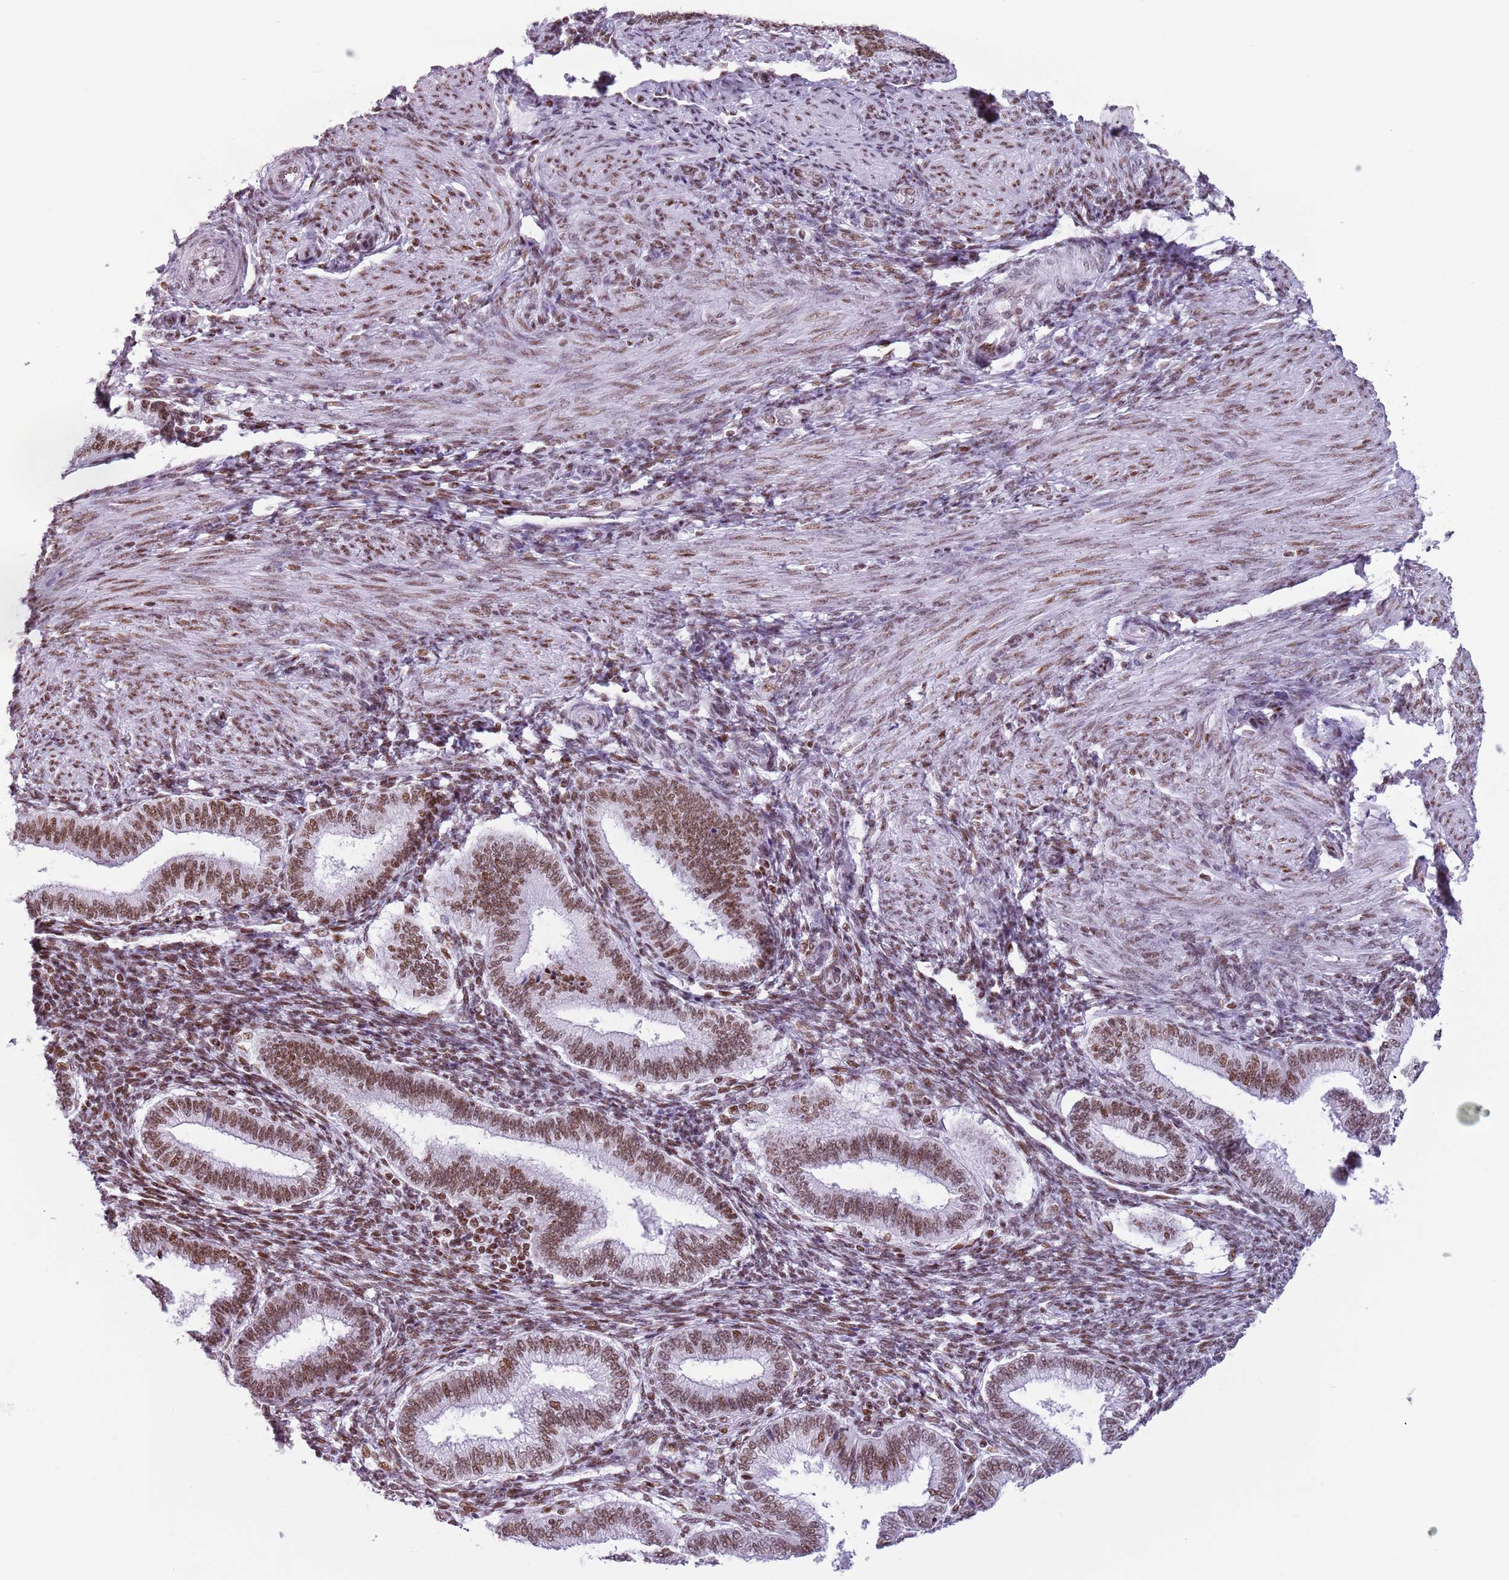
{"staining": {"intensity": "moderate", "quantity": ">75%", "location": "nuclear"}, "tissue": "endometrium", "cell_type": "Cells in endometrial stroma", "image_type": "normal", "snomed": [{"axis": "morphology", "description": "Normal tissue, NOS"}, {"axis": "topography", "description": "Endometrium"}], "caption": "Immunohistochemistry (DAB) staining of unremarkable human endometrium demonstrates moderate nuclear protein staining in approximately >75% of cells in endometrial stroma.", "gene": "FAM104B", "patient": {"sex": "female", "age": 39}}